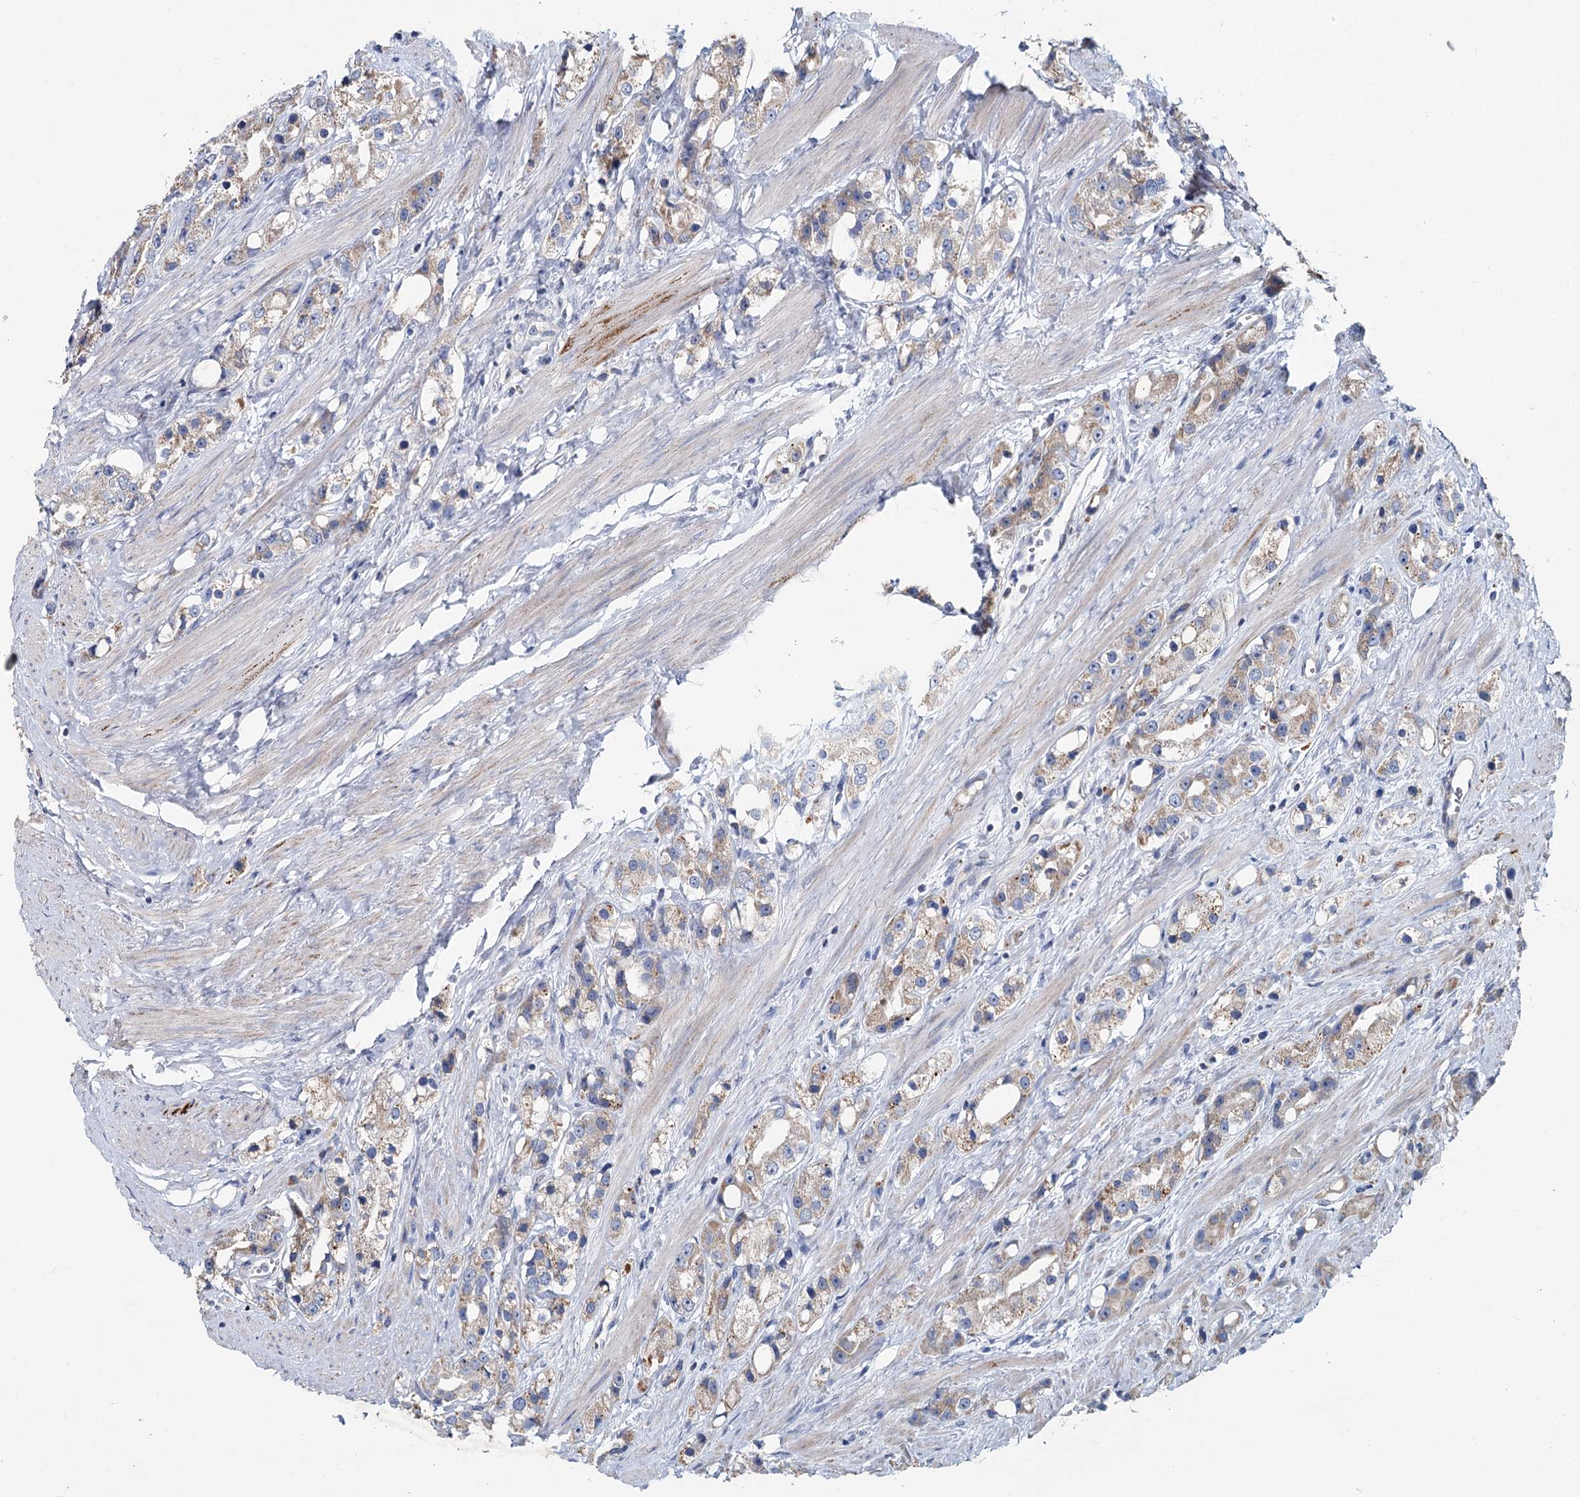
{"staining": {"intensity": "weak", "quantity": ">75%", "location": "cytoplasmic/membranous"}, "tissue": "prostate cancer", "cell_type": "Tumor cells", "image_type": "cancer", "snomed": [{"axis": "morphology", "description": "Adenocarcinoma, NOS"}, {"axis": "topography", "description": "Prostate"}], "caption": "A micrograph of human prostate cancer stained for a protein displays weak cytoplasmic/membranous brown staining in tumor cells. Ihc stains the protein in brown and the nuclei are stained blue.", "gene": "ANKRD16", "patient": {"sex": "male", "age": 79}}